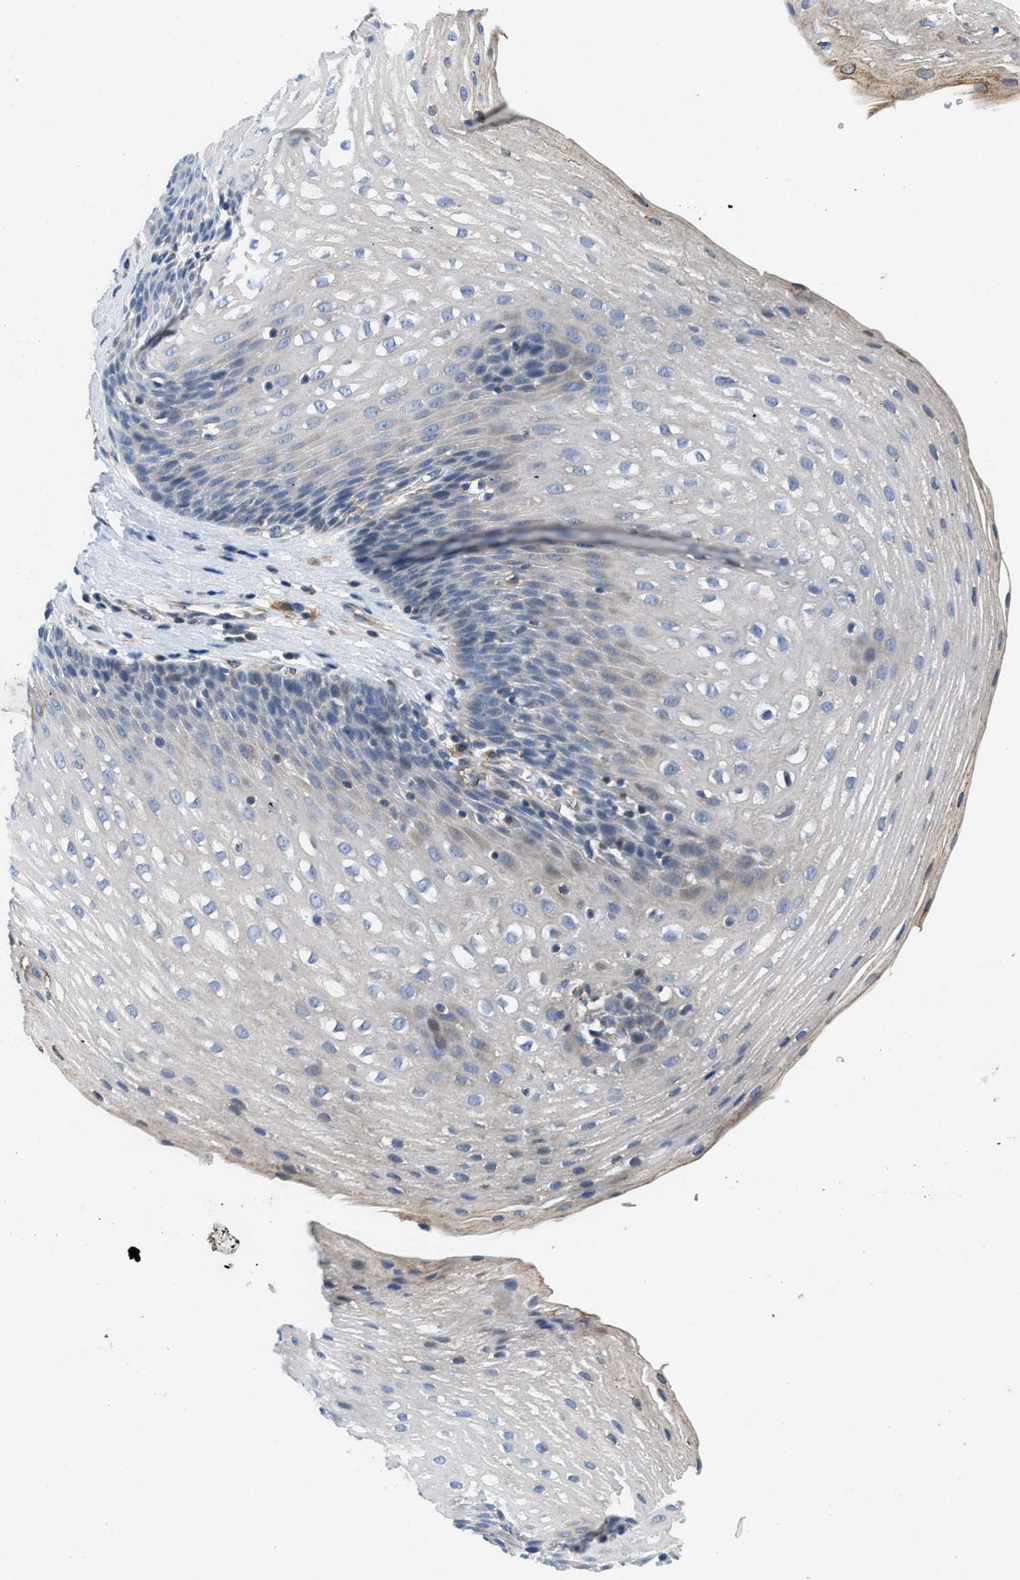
{"staining": {"intensity": "moderate", "quantity": "<25%", "location": "cytoplasmic/membranous"}, "tissue": "esophagus", "cell_type": "Squamous epithelial cells", "image_type": "normal", "snomed": [{"axis": "morphology", "description": "Normal tissue, NOS"}, {"axis": "topography", "description": "Esophagus"}], "caption": "This histopathology image demonstrates immunohistochemistry (IHC) staining of benign human esophagus, with low moderate cytoplasmic/membranous positivity in approximately <25% of squamous epithelial cells.", "gene": "ENPP4", "patient": {"sex": "male", "age": 48}}